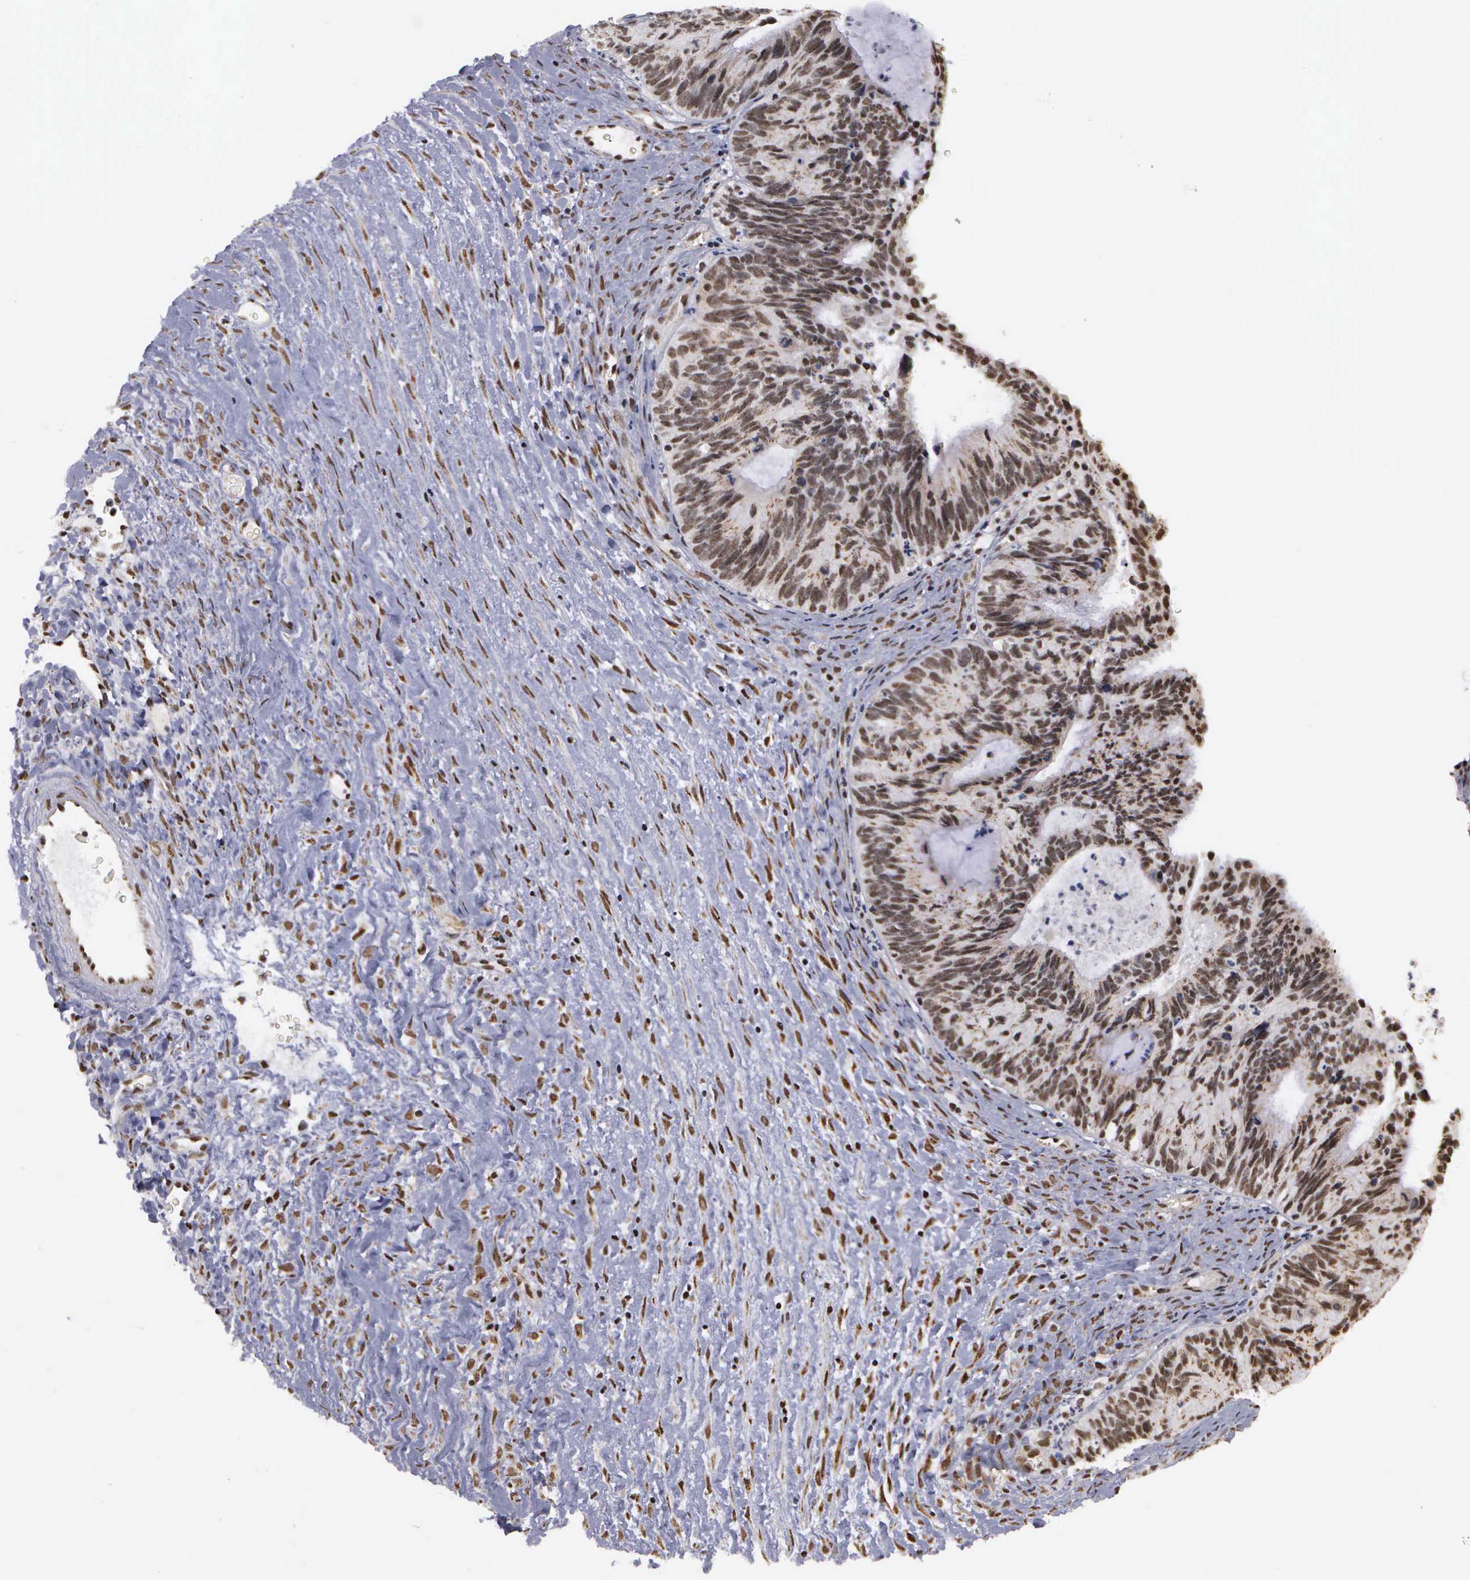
{"staining": {"intensity": "moderate", "quantity": ">75%", "location": "nuclear"}, "tissue": "ovarian cancer", "cell_type": "Tumor cells", "image_type": "cancer", "snomed": [{"axis": "morphology", "description": "Carcinoma, endometroid"}, {"axis": "topography", "description": "Ovary"}], "caption": "The micrograph exhibits a brown stain indicating the presence of a protein in the nuclear of tumor cells in ovarian cancer.", "gene": "GTF2A1", "patient": {"sex": "female", "age": 52}}